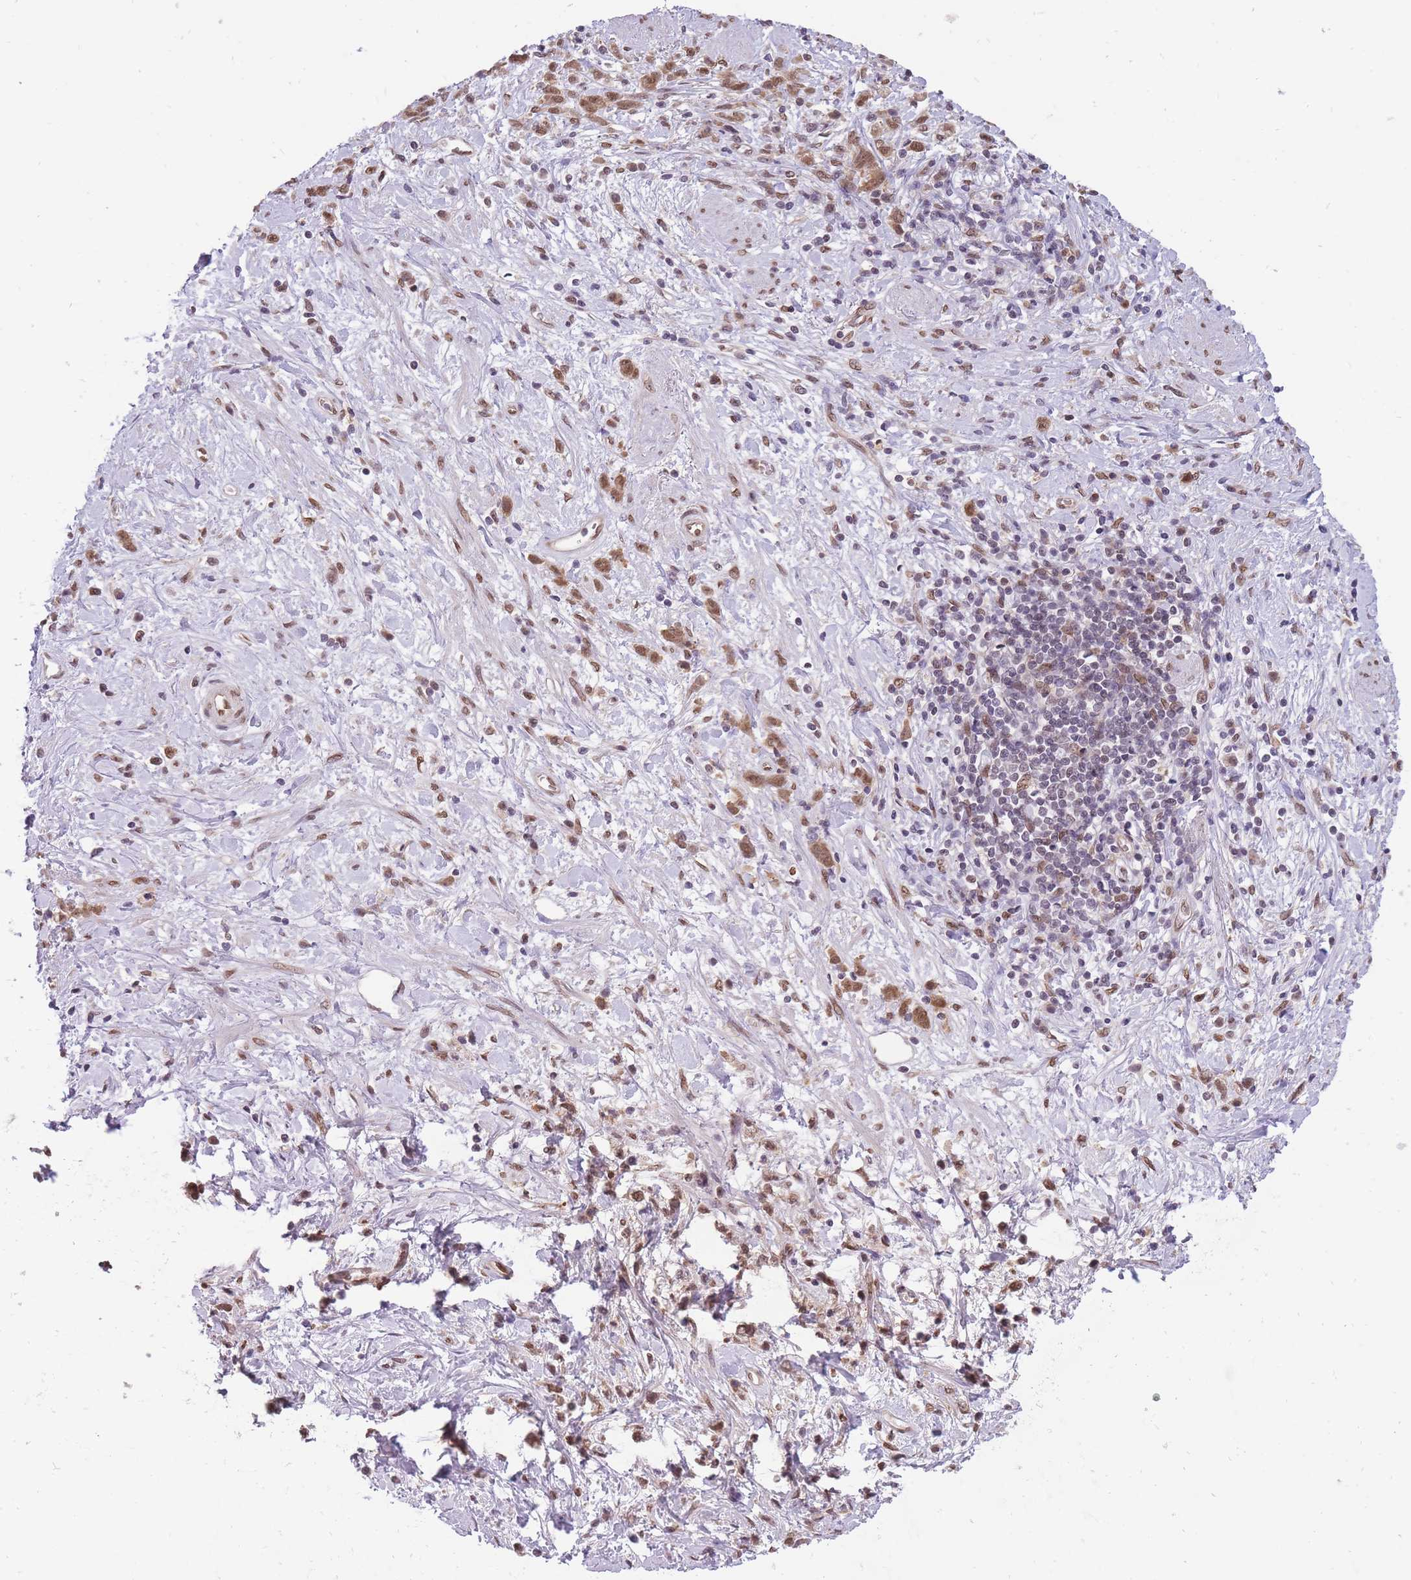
{"staining": {"intensity": "weak", "quantity": ">75%", "location": "cytoplasmic/membranous,nuclear"}, "tissue": "stomach cancer", "cell_type": "Tumor cells", "image_type": "cancer", "snomed": [{"axis": "morphology", "description": "Adenocarcinoma, NOS"}, {"axis": "topography", "description": "Stomach"}], "caption": "The micrograph displays staining of stomach cancer, revealing weak cytoplasmic/membranous and nuclear protein expression (brown color) within tumor cells.", "gene": "CDIP1", "patient": {"sex": "female", "age": 60}}